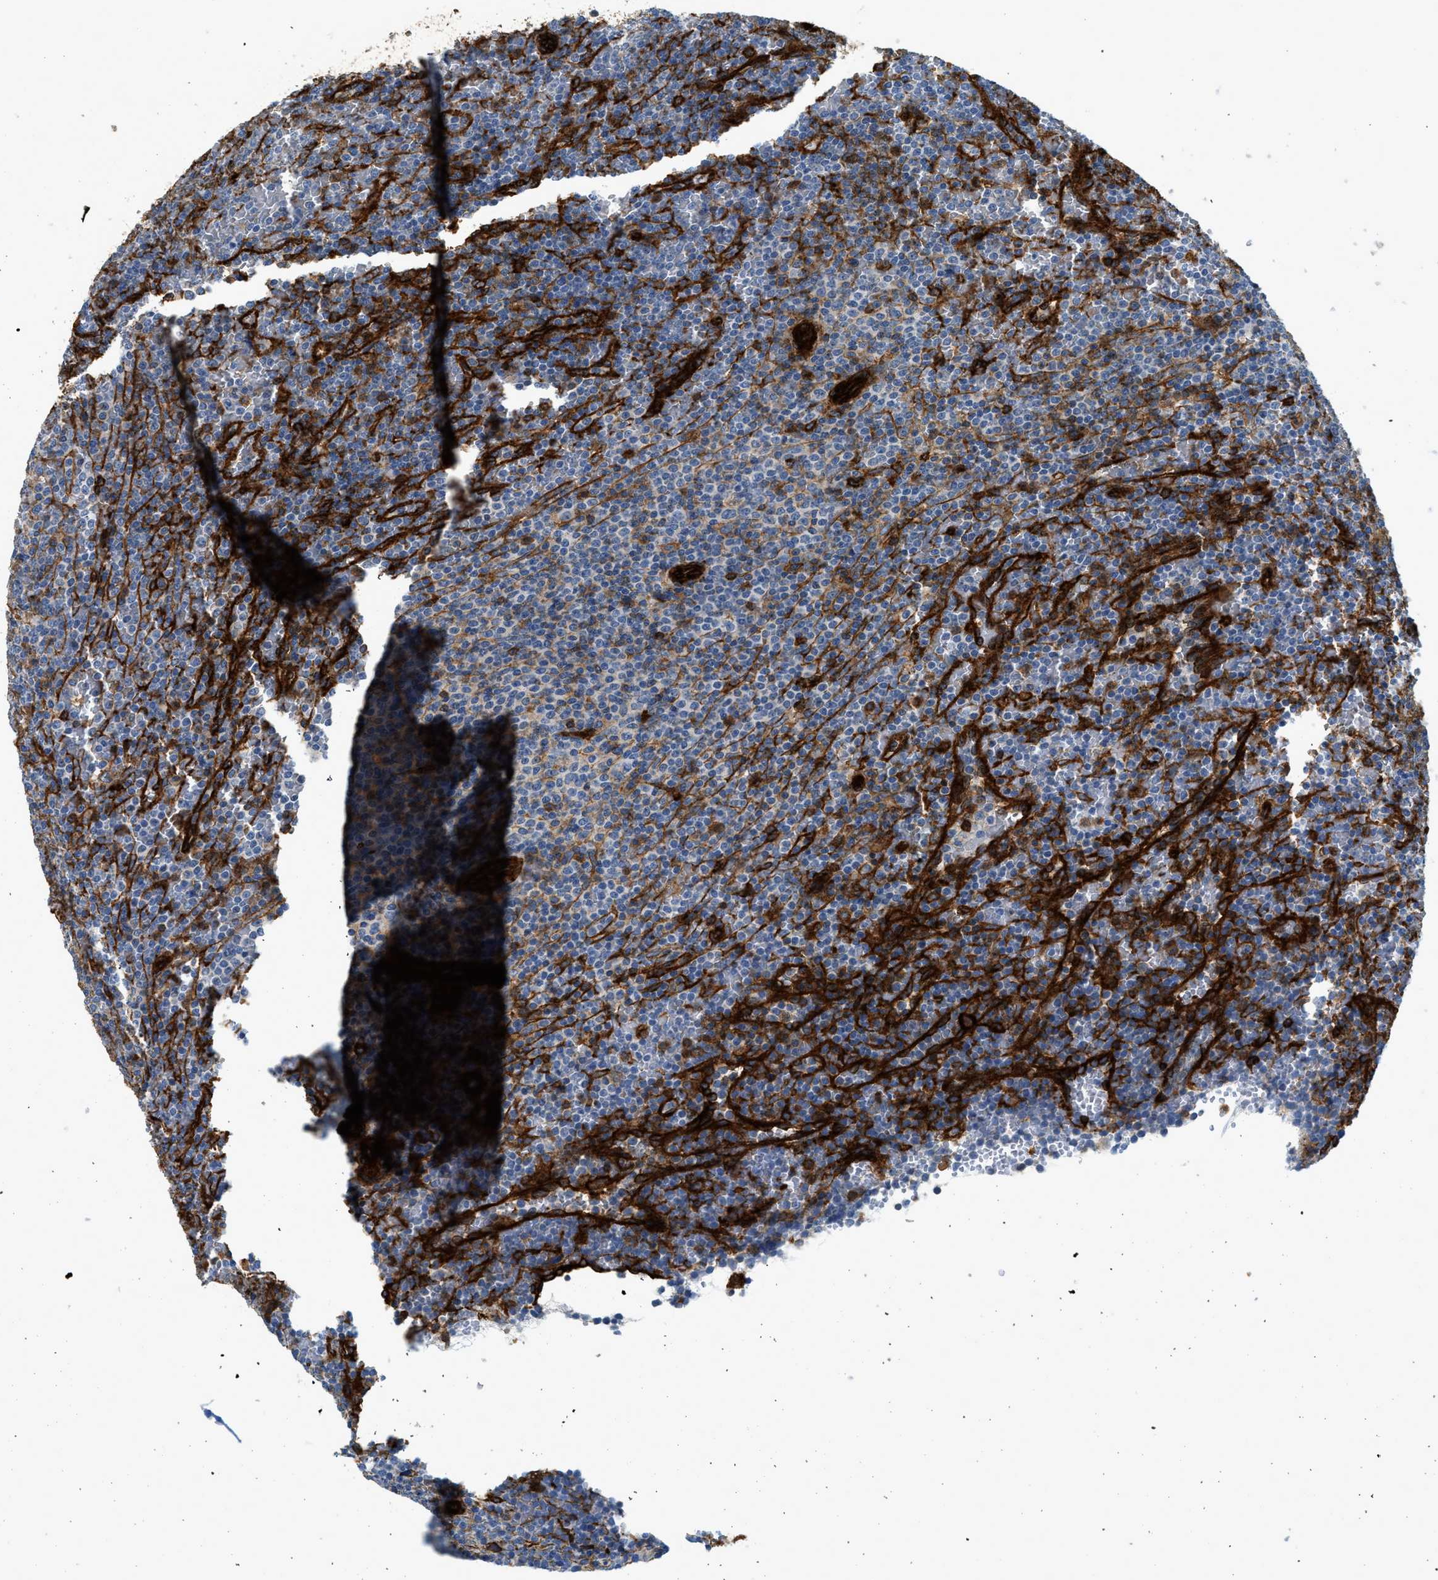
{"staining": {"intensity": "negative", "quantity": "none", "location": "none"}, "tissue": "lymphoma", "cell_type": "Tumor cells", "image_type": "cancer", "snomed": [{"axis": "morphology", "description": "Malignant lymphoma, non-Hodgkin's type, Low grade"}, {"axis": "topography", "description": "Spleen"}], "caption": "Immunohistochemistry (IHC) histopathology image of human low-grade malignant lymphoma, non-Hodgkin's type stained for a protein (brown), which displays no expression in tumor cells.", "gene": "HIP1", "patient": {"sex": "female", "age": 77}}